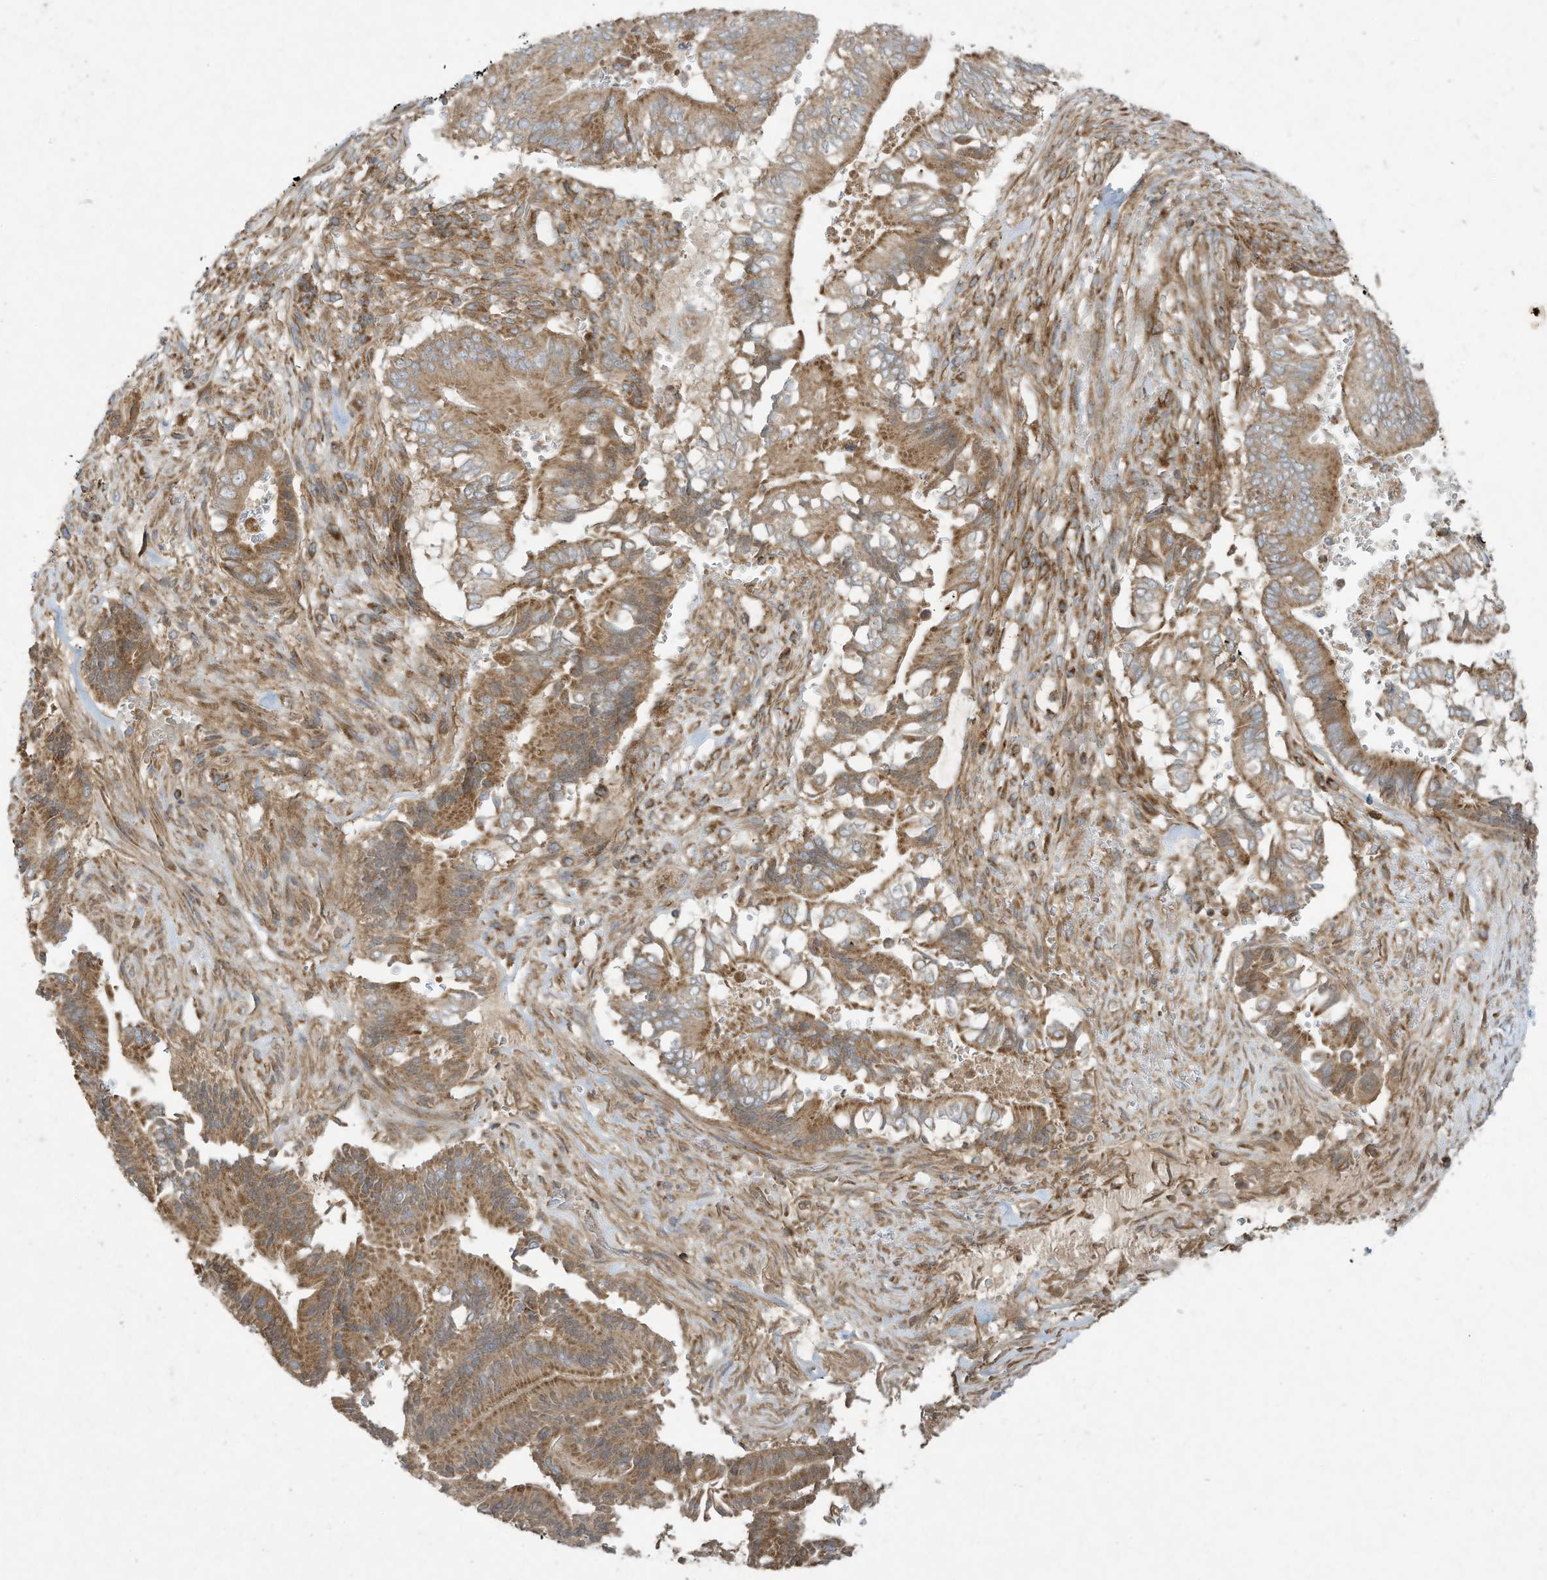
{"staining": {"intensity": "moderate", "quantity": ">75%", "location": "cytoplasmic/membranous"}, "tissue": "pancreatic cancer", "cell_type": "Tumor cells", "image_type": "cancer", "snomed": [{"axis": "morphology", "description": "Adenocarcinoma, NOS"}, {"axis": "topography", "description": "Pancreas"}], "caption": "A brown stain highlights moderate cytoplasmic/membranous expression of a protein in pancreatic adenocarcinoma tumor cells. (DAB (3,3'-diaminobenzidine) = brown stain, brightfield microscopy at high magnification).", "gene": "SYNJ2", "patient": {"sex": "male", "age": 68}}